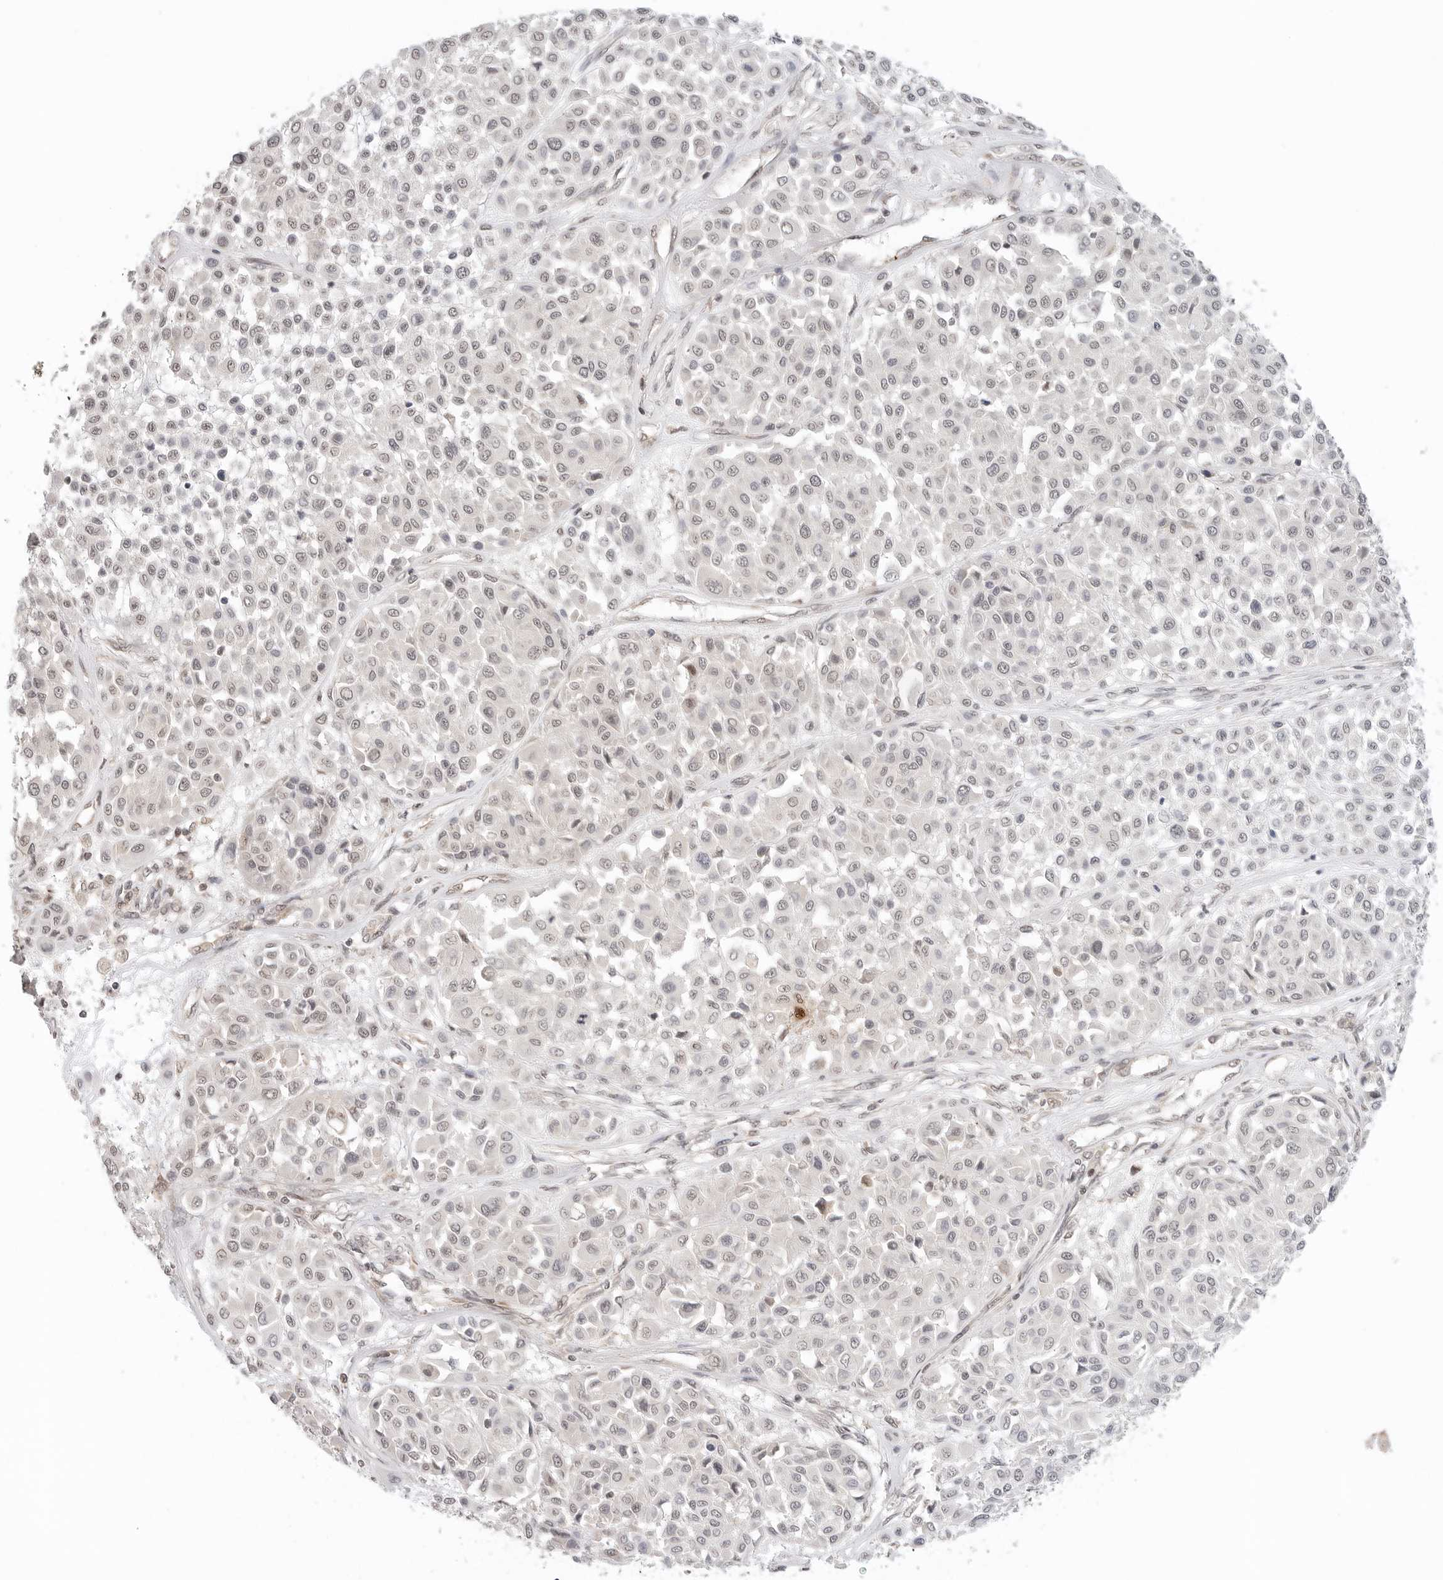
{"staining": {"intensity": "weak", "quantity": "25%-75%", "location": "nuclear"}, "tissue": "melanoma", "cell_type": "Tumor cells", "image_type": "cancer", "snomed": [{"axis": "morphology", "description": "Malignant melanoma, Metastatic site"}, {"axis": "topography", "description": "Soft tissue"}], "caption": "The photomicrograph reveals a brown stain indicating the presence of a protein in the nuclear of tumor cells in malignant melanoma (metastatic site).", "gene": "METAP1", "patient": {"sex": "male", "age": 41}}